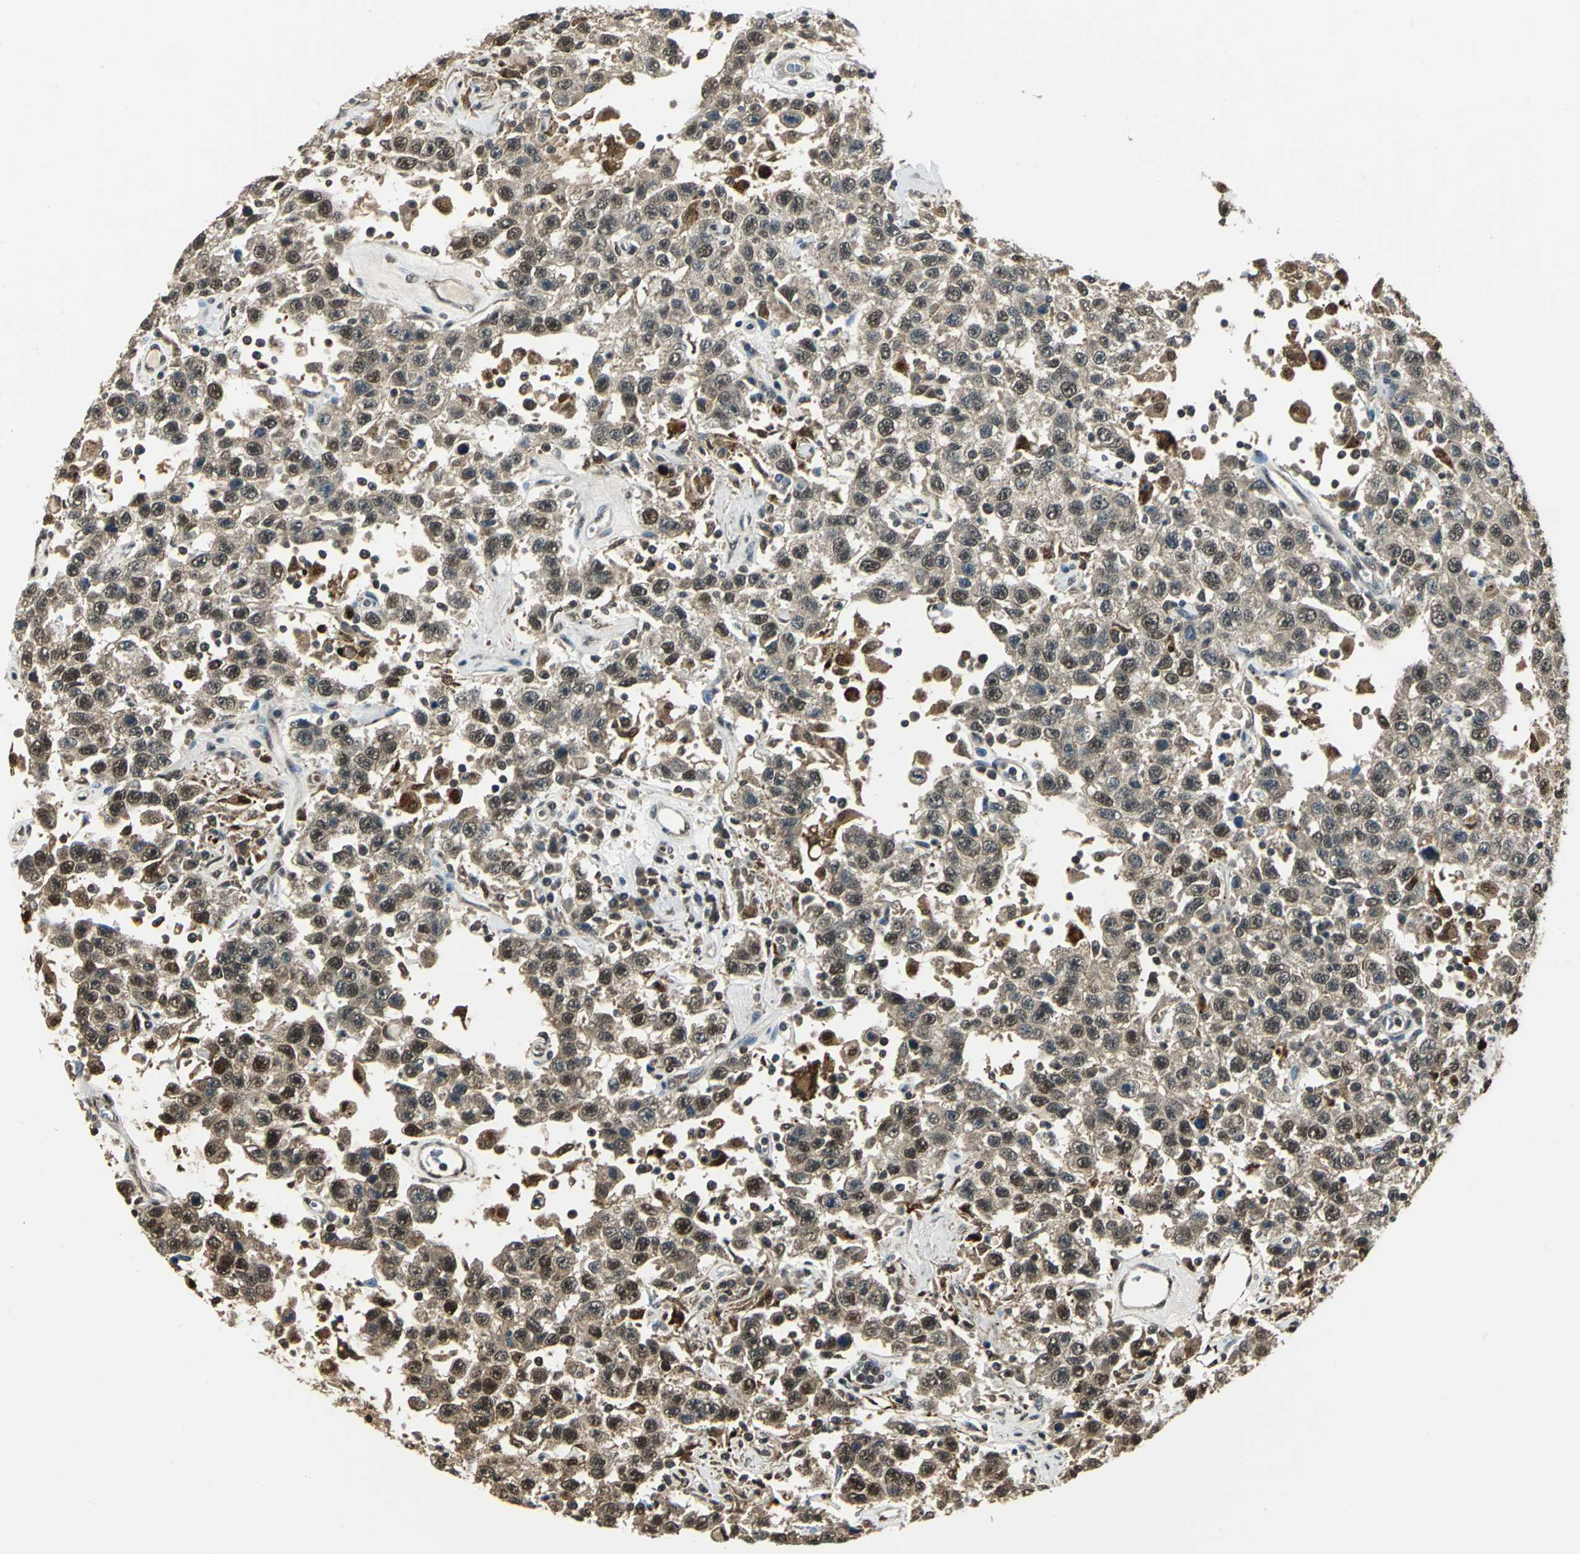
{"staining": {"intensity": "weak", "quantity": ">75%", "location": "cytoplasmic/membranous,nuclear"}, "tissue": "testis cancer", "cell_type": "Tumor cells", "image_type": "cancer", "snomed": [{"axis": "morphology", "description": "Seminoma, NOS"}, {"axis": "topography", "description": "Testis"}], "caption": "This is a photomicrograph of immunohistochemistry (IHC) staining of seminoma (testis), which shows weak expression in the cytoplasmic/membranous and nuclear of tumor cells.", "gene": "PPP1R13L", "patient": {"sex": "male", "age": 41}}